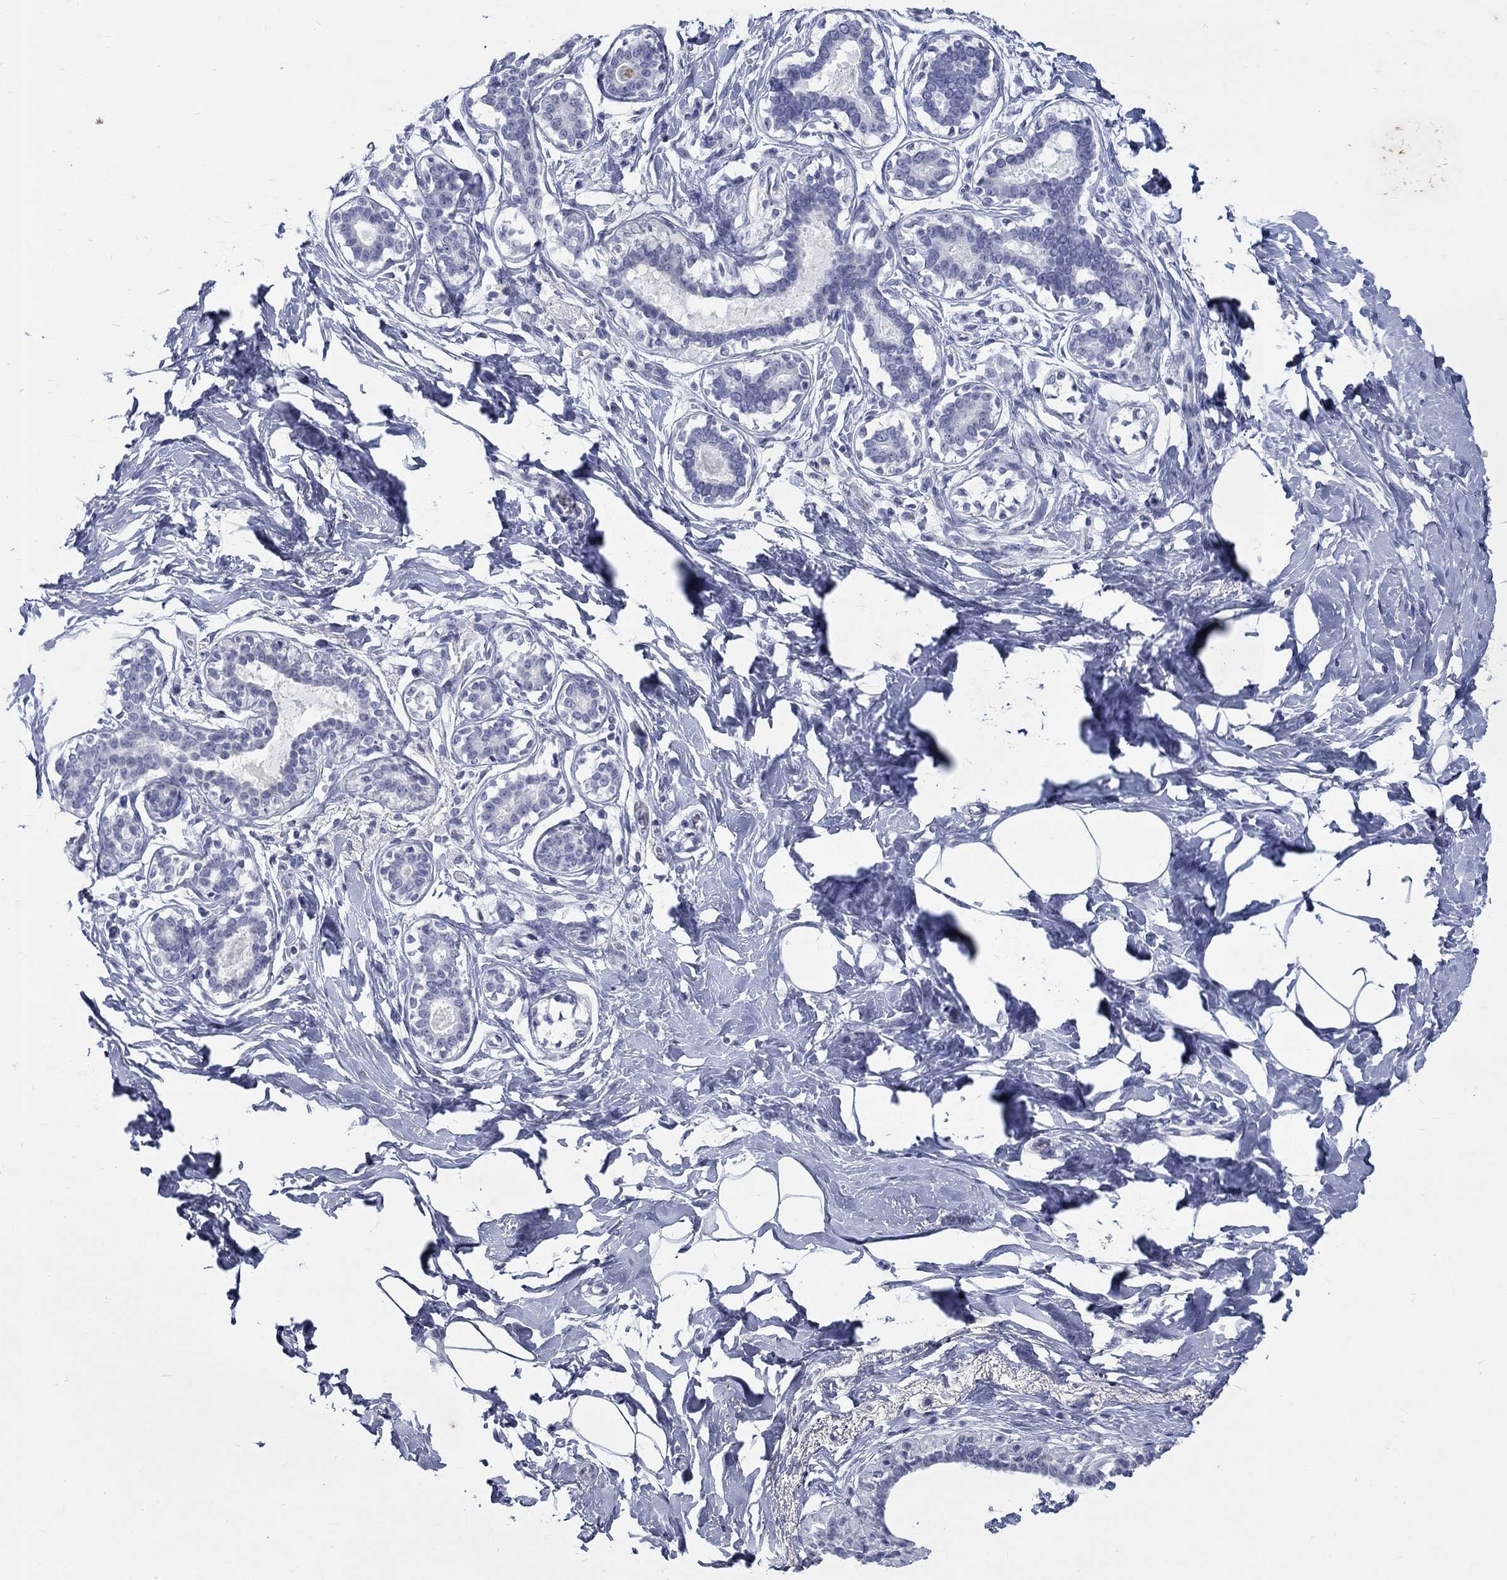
{"staining": {"intensity": "negative", "quantity": "none", "location": "none"}, "tissue": "breast", "cell_type": "Adipocytes", "image_type": "normal", "snomed": [{"axis": "morphology", "description": "Normal tissue, NOS"}, {"axis": "morphology", "description": "Lobular carcinoma, in situ"}, {"axis": "topography", "description": "Breast"}], "caption": "Immunohistochemistry histopathology image of unremarkable breast: human breast stained with DAB (3,3'-diaminobenzidine) shows no significant protein positivity in adipocytes. (DAB immunohistochemistry with hematoxylin counter stain).", "gene": "RFTN2", "patient": {"sex": "female", "age": 35}}